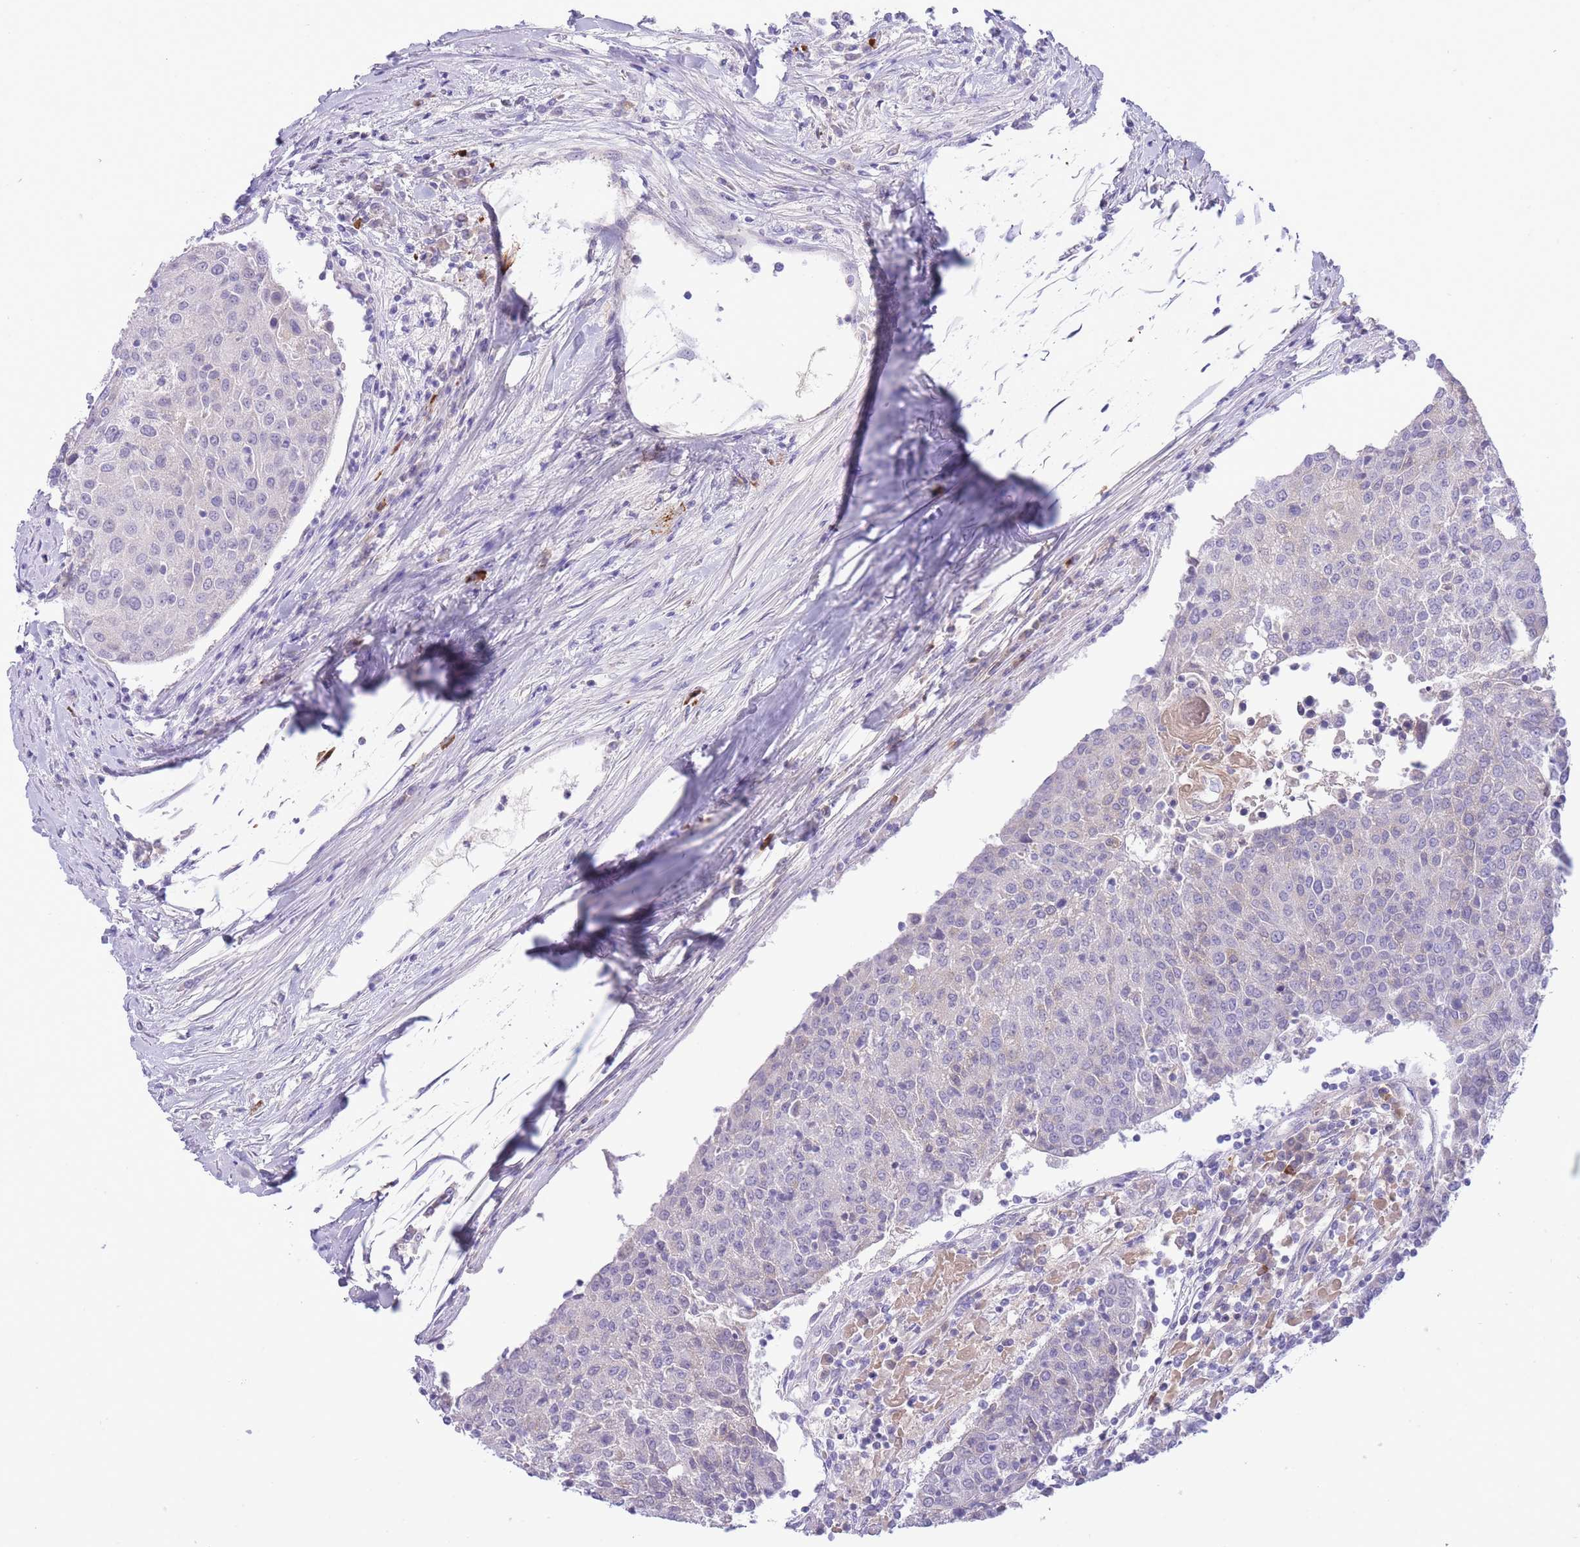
{"staining": {"intensity": "negative", "quantity": "none", "location": "none"}, "tissue": "urothelial cancer", "cell_type": "Tumor cells", "image_type": "cancer", "snomed": [{"axis": "morphology", "description": "Urothelial carcinoma, High grade"}, {"axis": "topography", "description": "Urinary bladder"}], "caption": "High magnification brightfield microscopy of high-grade urothelial carcinoma stained with DAB (brown) and counterstained with hematoxylin (blue): tumor cells show no significant positivity.", "gene": "ASAP3", "patient": {"sex": "female", "age": 85}}